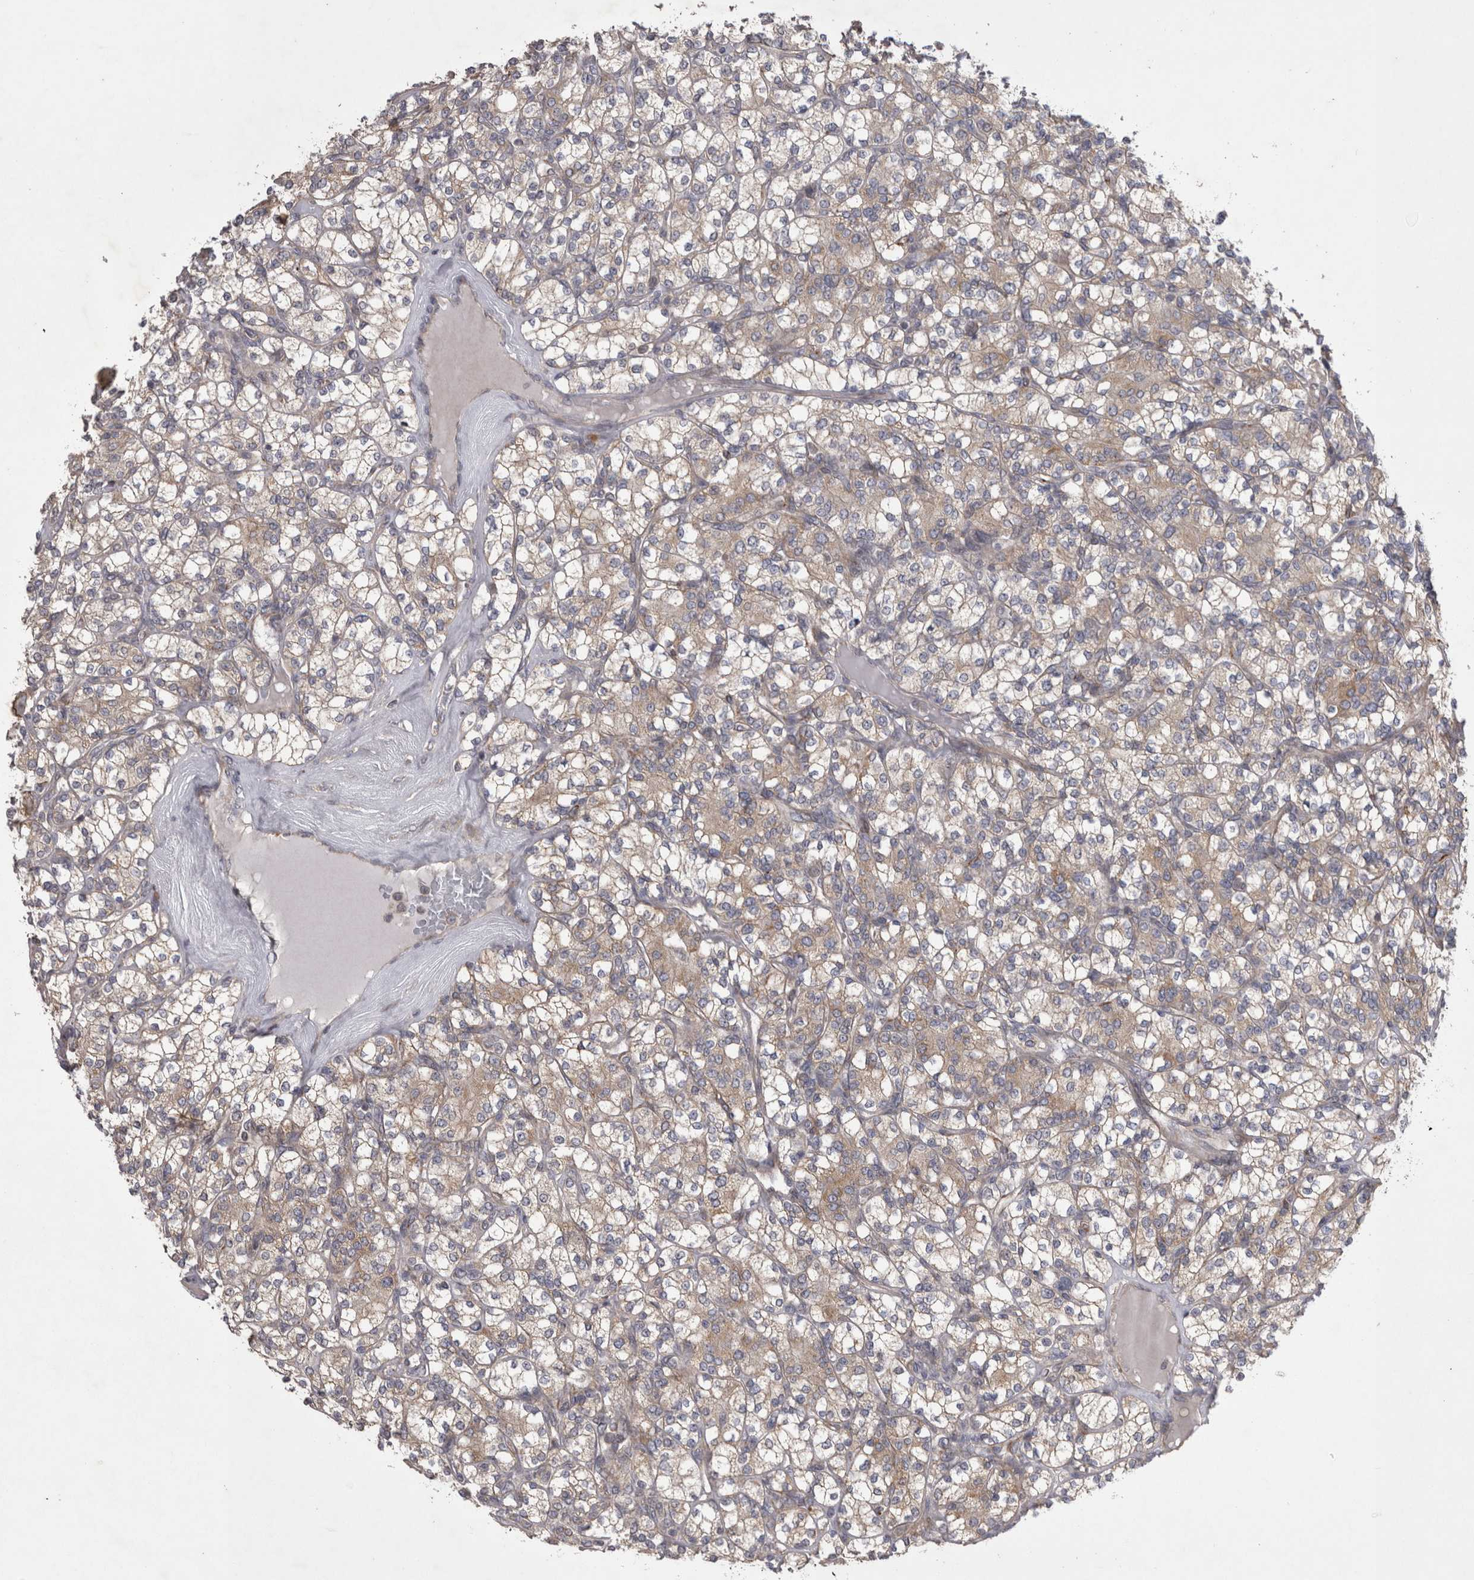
{"staining": {"intensity": "weak", "quantity": "25%-75%", "location": "cytoplasmic/membranous"}, "tissue": "renal cancer", "cell_type": "Tumor cells", "image_type": "cancer", "snomed": [{"axis": "morphology", "description": "Adenocarcinoma, NOS"}, {"axis": "topography", "description": "Kidney"}], "caption": "Immunohistochemistry image of neoplastic tissue: human renal cancer stained using immunohistochemistry (IHC) reveals low levels of weak protein expression localized specifically in the cytoplasmic/membranous of tumor cells, appearing as a cytoplasmic/membranous brown color.", "gene": "TSPOAP1", "patient": {"sex": "male", "age": 77}}